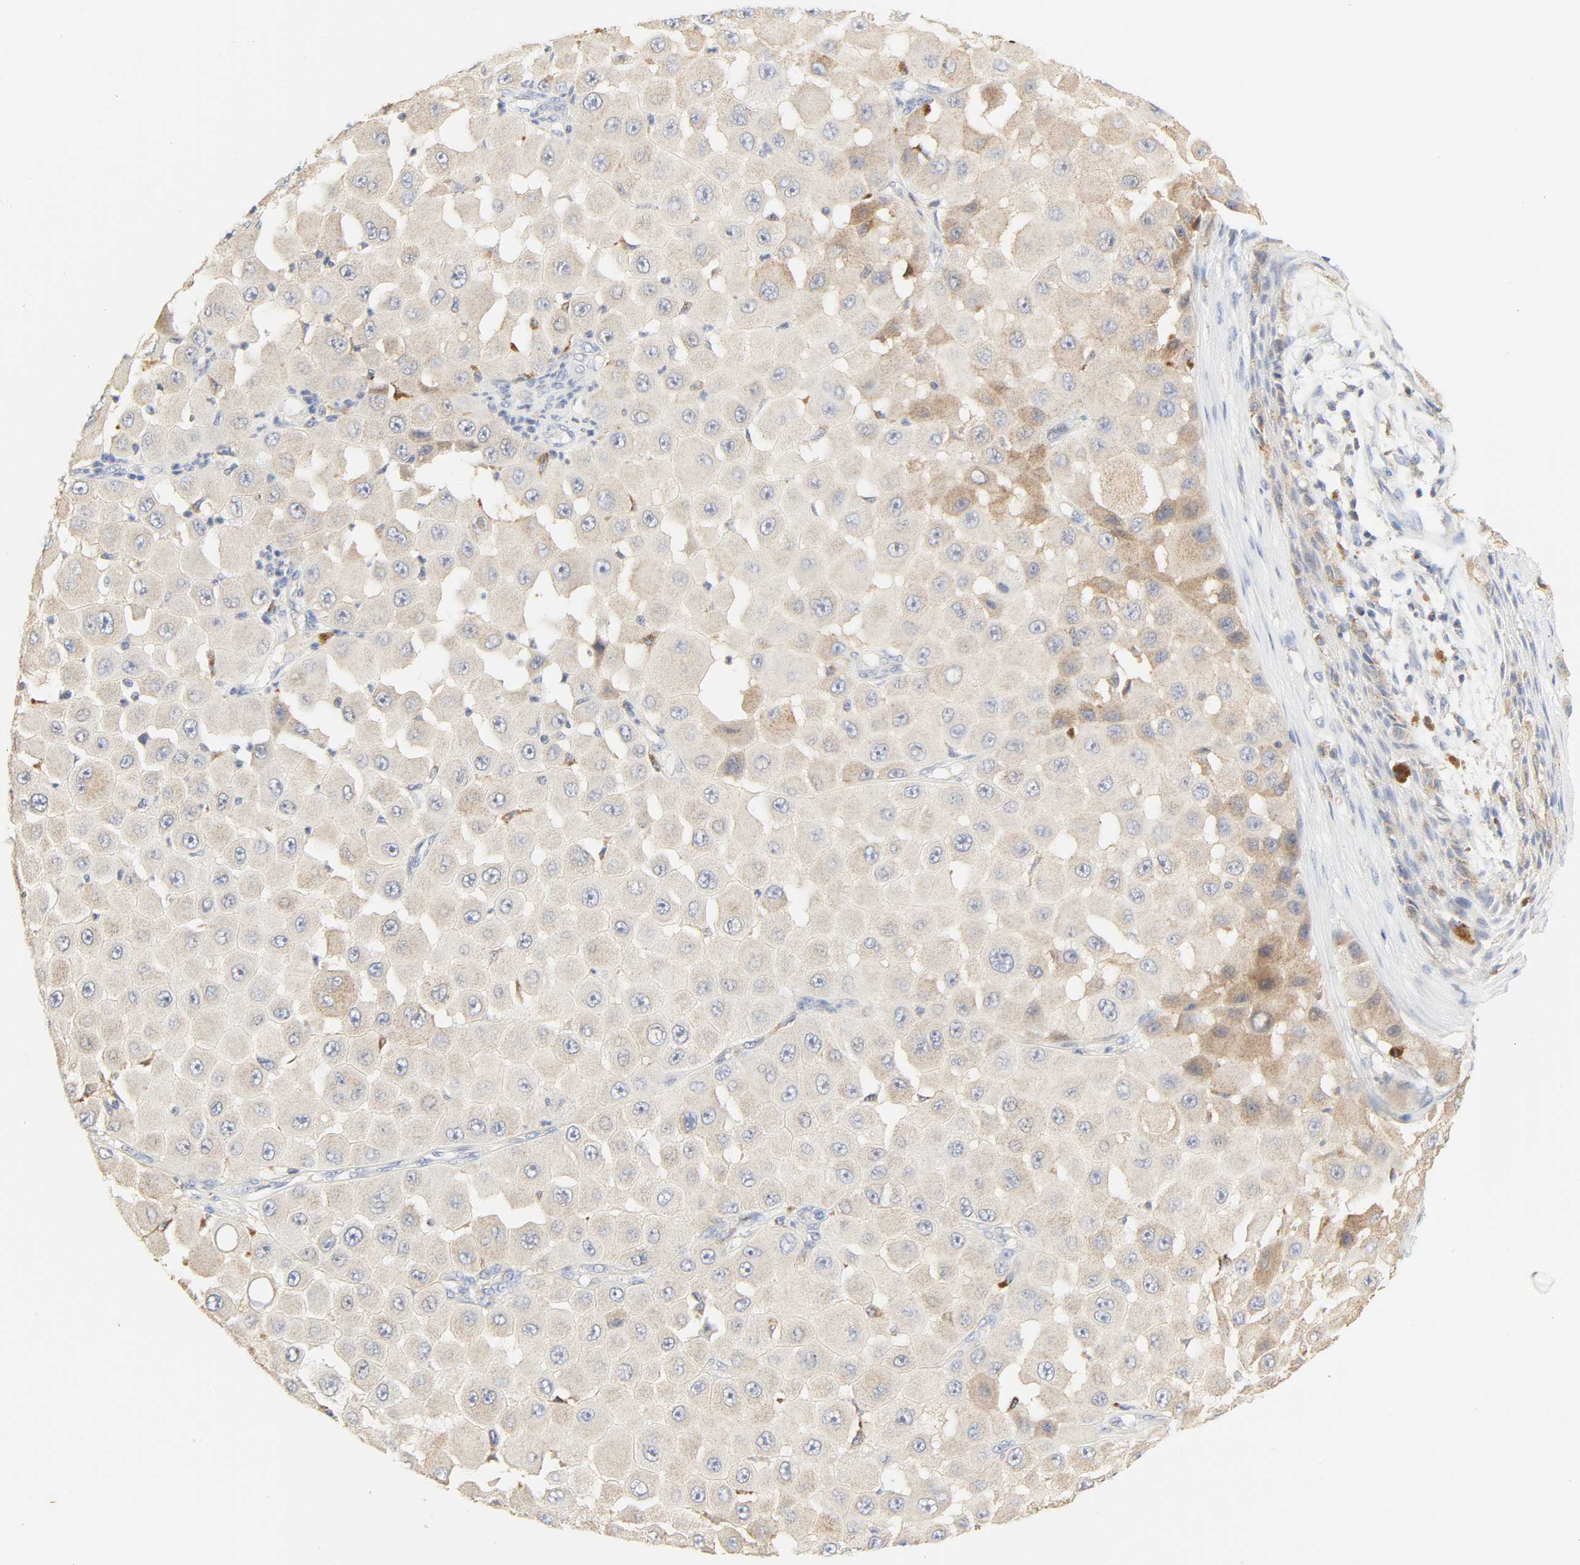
{"staining": {"intensity": "weak", "quantity": "<25%", "location": "cytoplasmic/membranous"}, "tissue": "melanoma", "cell_type": "Tumor cells", "image_type": "cancer", "snomed": [{"axis": "morphology", "description": "Malignant melanoma, NOS"}, {"axis": "topography", "description": "Skin"}], "caption": "There is no significant positivity in tumor cells of malignant melanoma. (DAB (3,3'-diaminobenzidine) immunohistochemistry, high magnification).", "gene": "CAMK2A", "patient": {"sex": "female", "age": 81}}